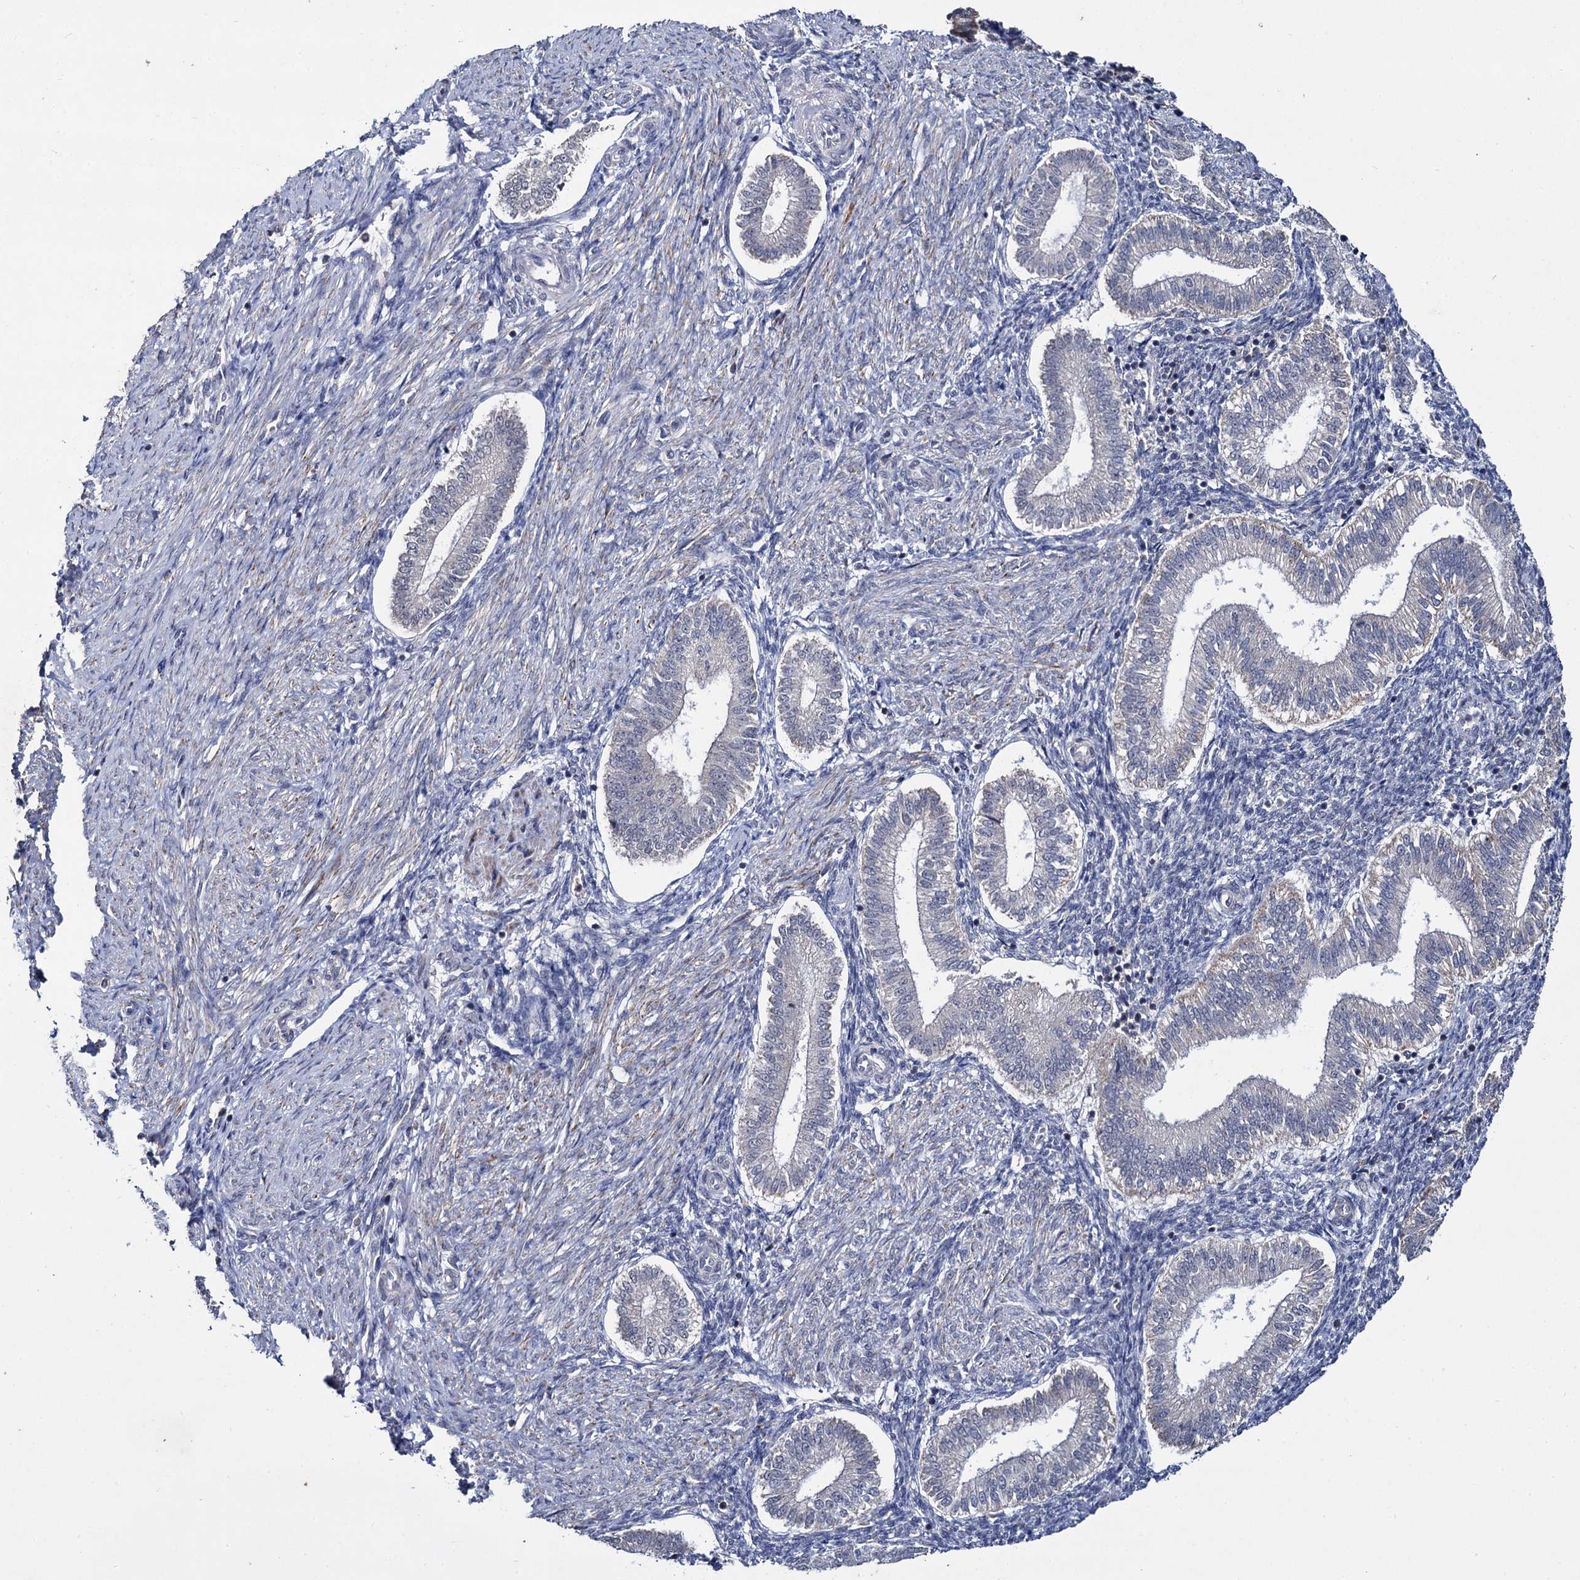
{"staining": {"intensity": "negative", "quantity": "none", "location": "none"}, "tissue": "endometrium", "cell_type": "Cells in endometrial stroma", "image_type": "normal", "snomed": [{"axis": "morphology", "description": "Normal tissue, NOS"}, {"axis": "topography", "description": "Endometrium"}], "caption": "This is a histopathology image of immunohistochemistry staining of benign endometrium, which shows no expression in cells in endometrial stroma.", "gene": "RPUSD4", "patient": {"sex": "female", "age": 24}}